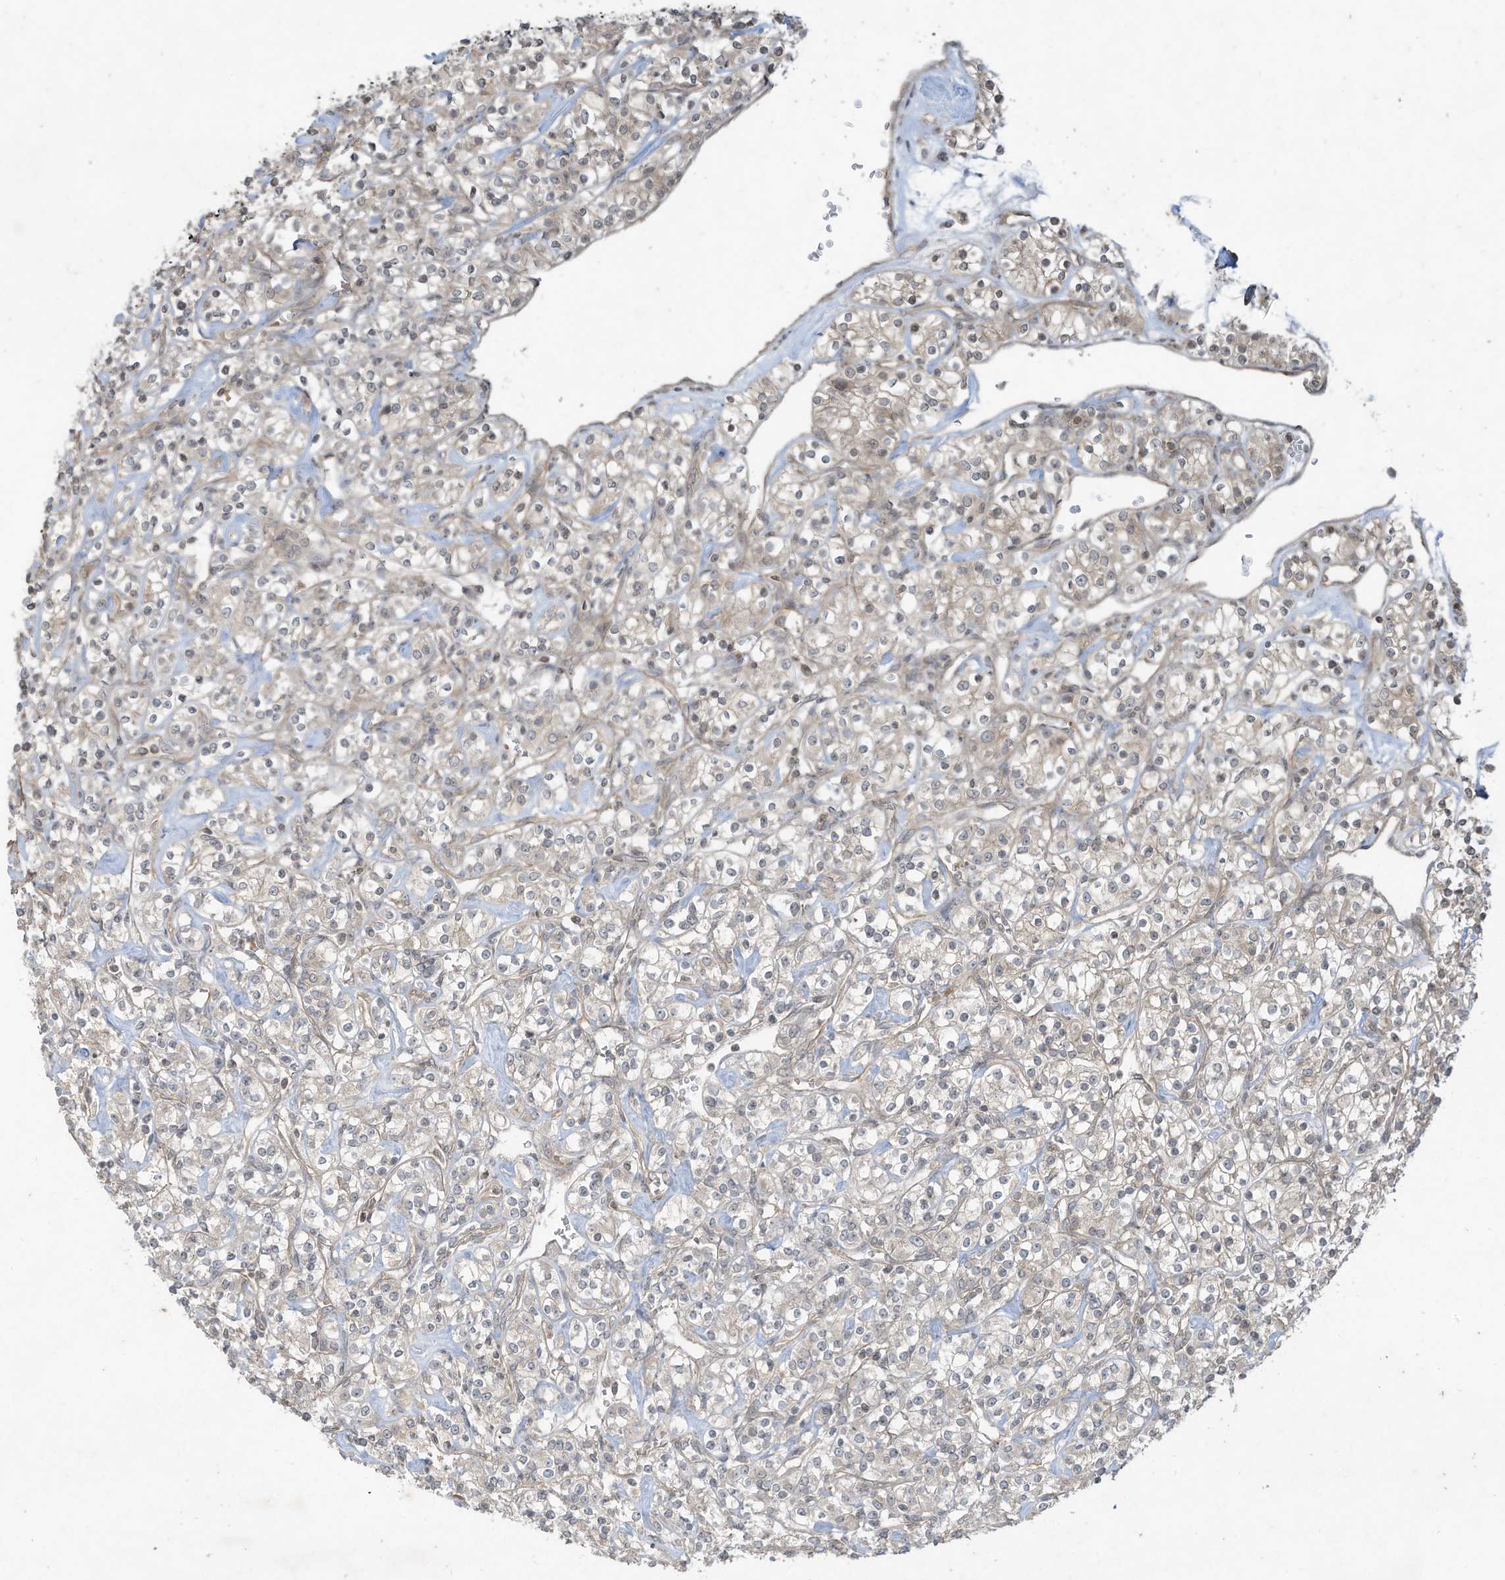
{"staining": {"intensity": "weak", "quantity": "<25%", "location": "cytoplasmic/membranous"}, "tissue": "renal cancer", "cell_type": "Tumor cells", "image_type": "cancer", "snomed": [{"axis": "morphology", "description": "Adenocarcinoma, NOS"}, {"axis": "topography", "description": "Kidney"}], "caption": "The image exhibits no staining of tumor cells in renal adenocarcinoma.", "gene": "MATN2", "patient": {"sex": "male", "age": 77}}